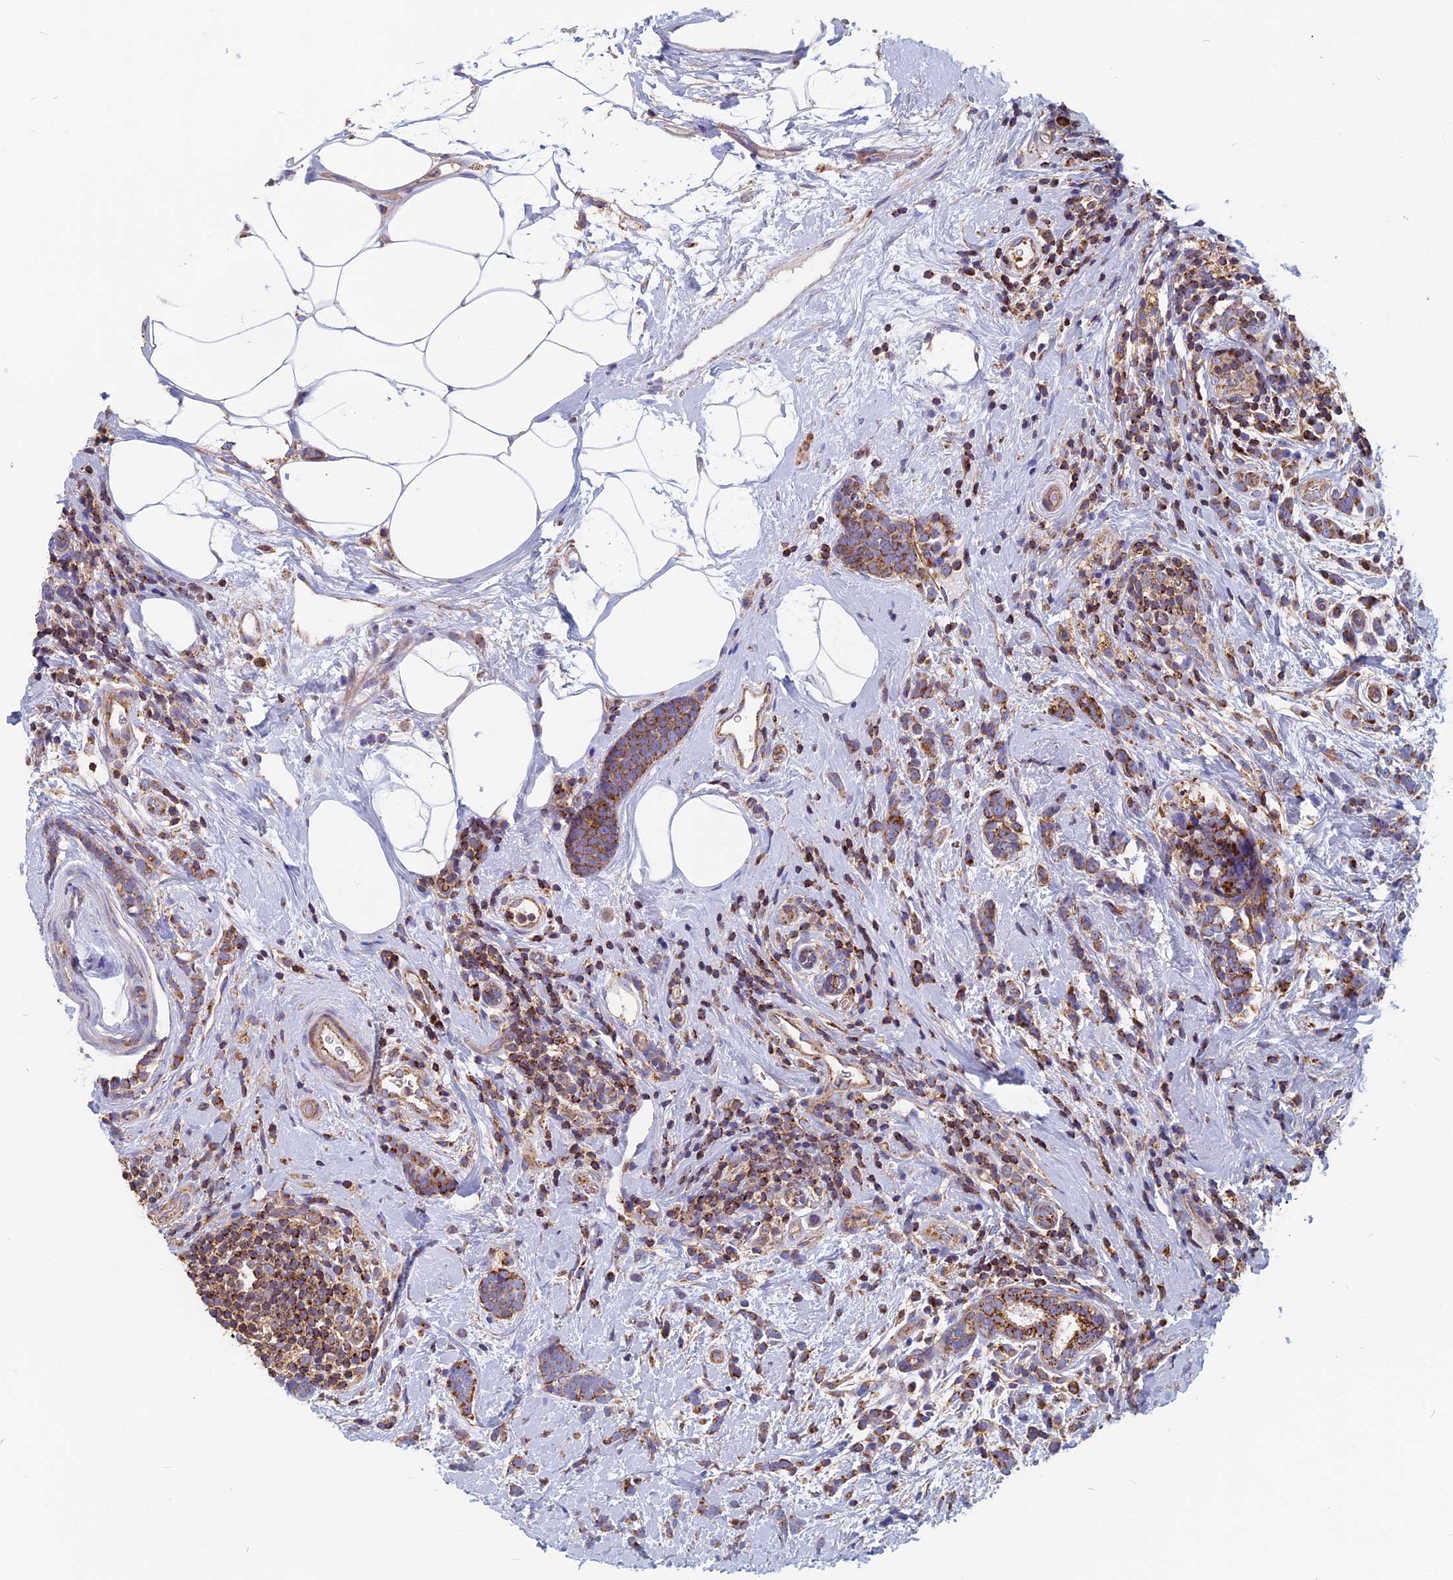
{"staining": {"intensity": "moderate", "quantity": ">75%", "location": "cytoplasmic/membranous"}, "tissue": "breast cancer", "cell_type": "Tumor cells", "image_type": "cancer", "snomed": [{"axis": "morphology", "description": "Lobular carcinoma"}, {"axis": "topography", "description": "Breast"}], "caption": "Breast cancer (lobular carcinoma) tissue demonstrates moderate cytoplasmic/membranous positivity in about >75% of tumor cells, visualized by immunohistochemistry.", "gene": "HSD17B8", "patient": {"sex": "female", "age": 58}}